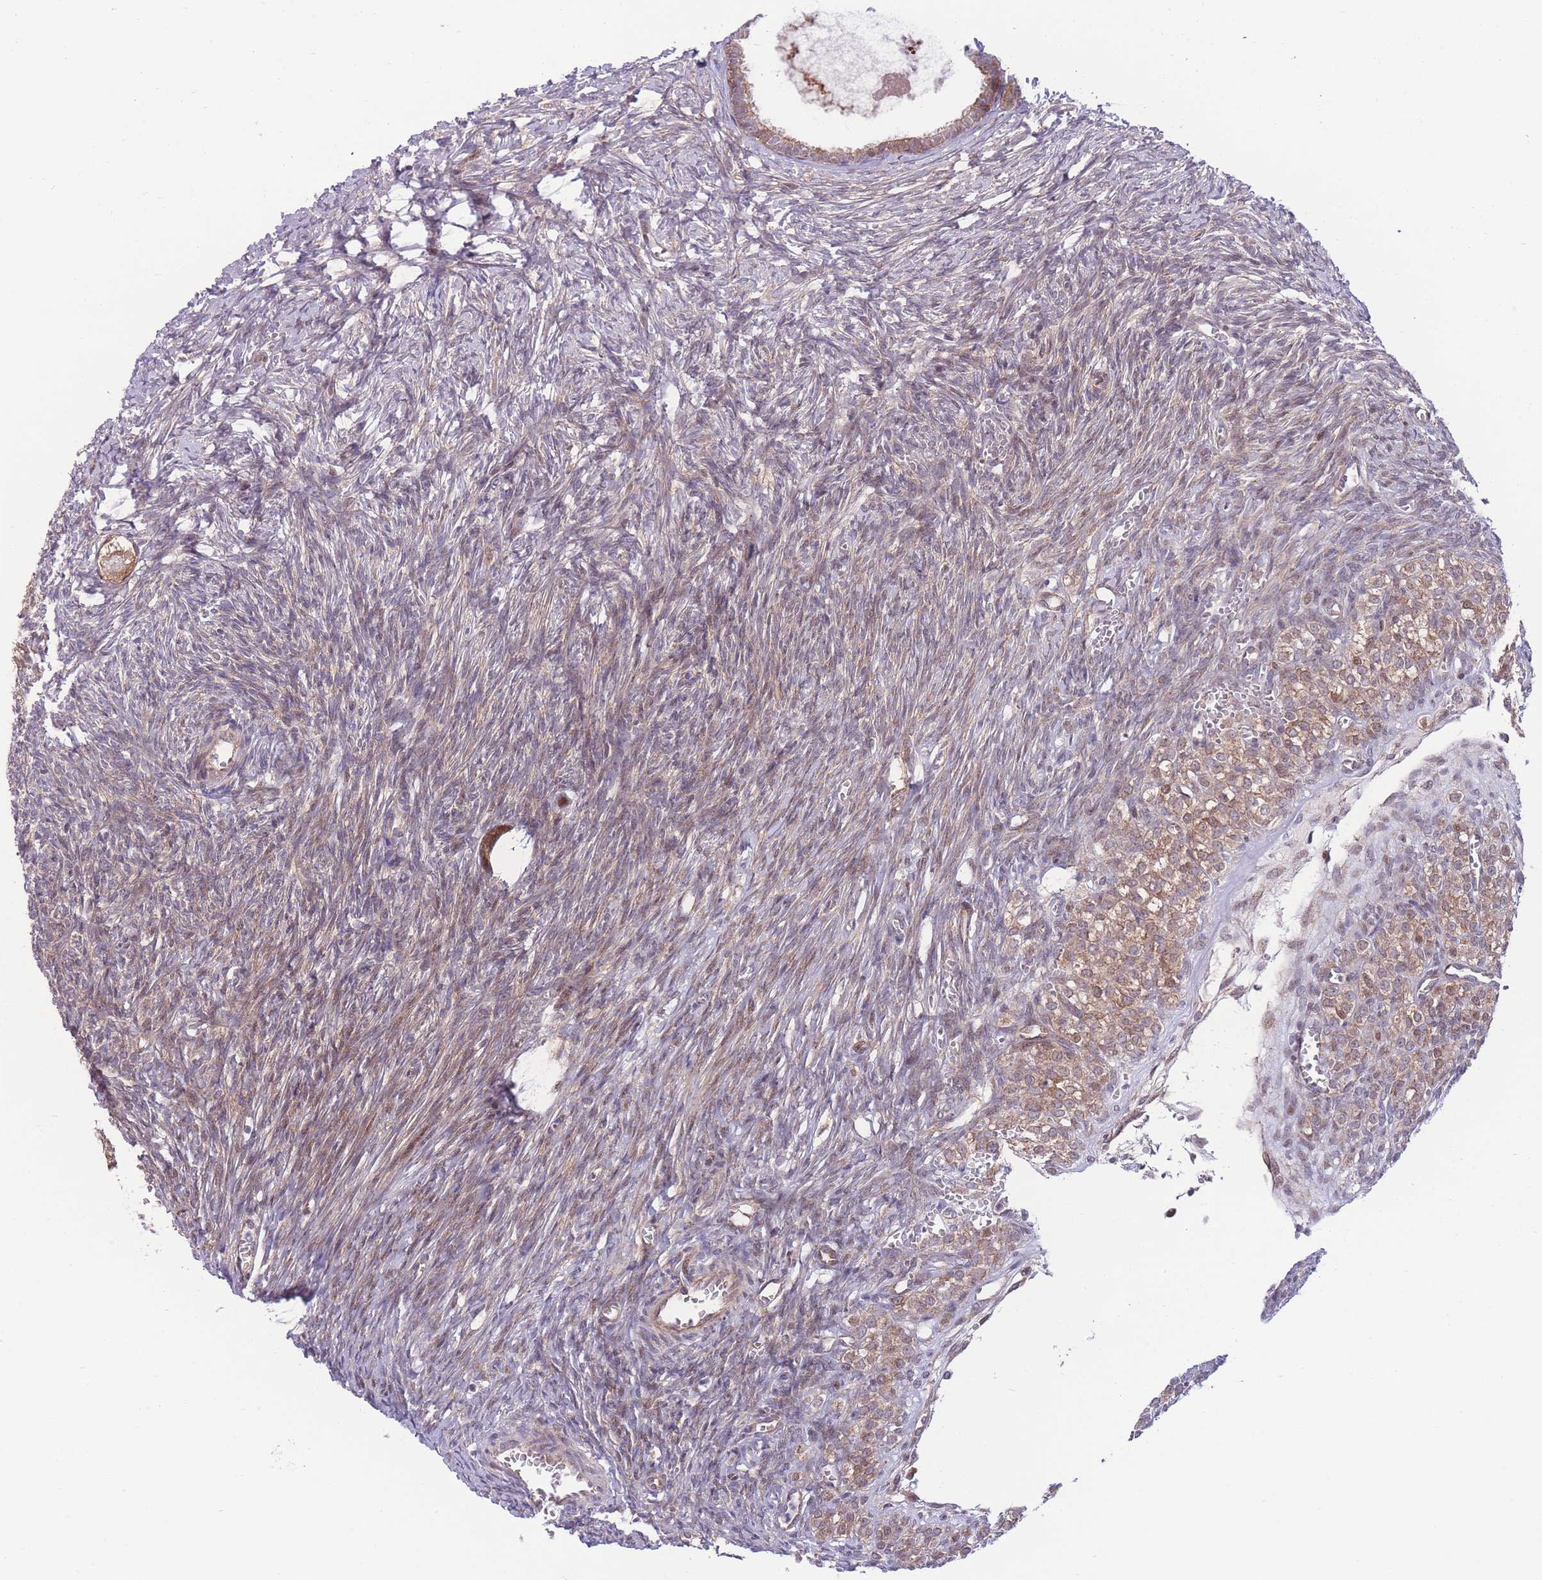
{"staining": {"intensity": "moderate", "quantity": ">75%", "location": "cytoplasmic/membranous"}, "tissue": "ovary", "cell_type": "Follicle cells", "image_type": "normal", "snomed": [{"axis": "morphology", "description": "Normal tissue, NOS"}, {"axis": "morphology", "description": "Developmental malformation"}, {"axis": "topography", "description": "Ovary"}], "caption": "Moderate cytoplasmic/membranous expression for a protein is present in about >75% of follicle cells of unremarkable ovary using immunohistochemistry (IHC).", "gene": "RIC8A", "patient": {"sex": "female", "age": 39}}